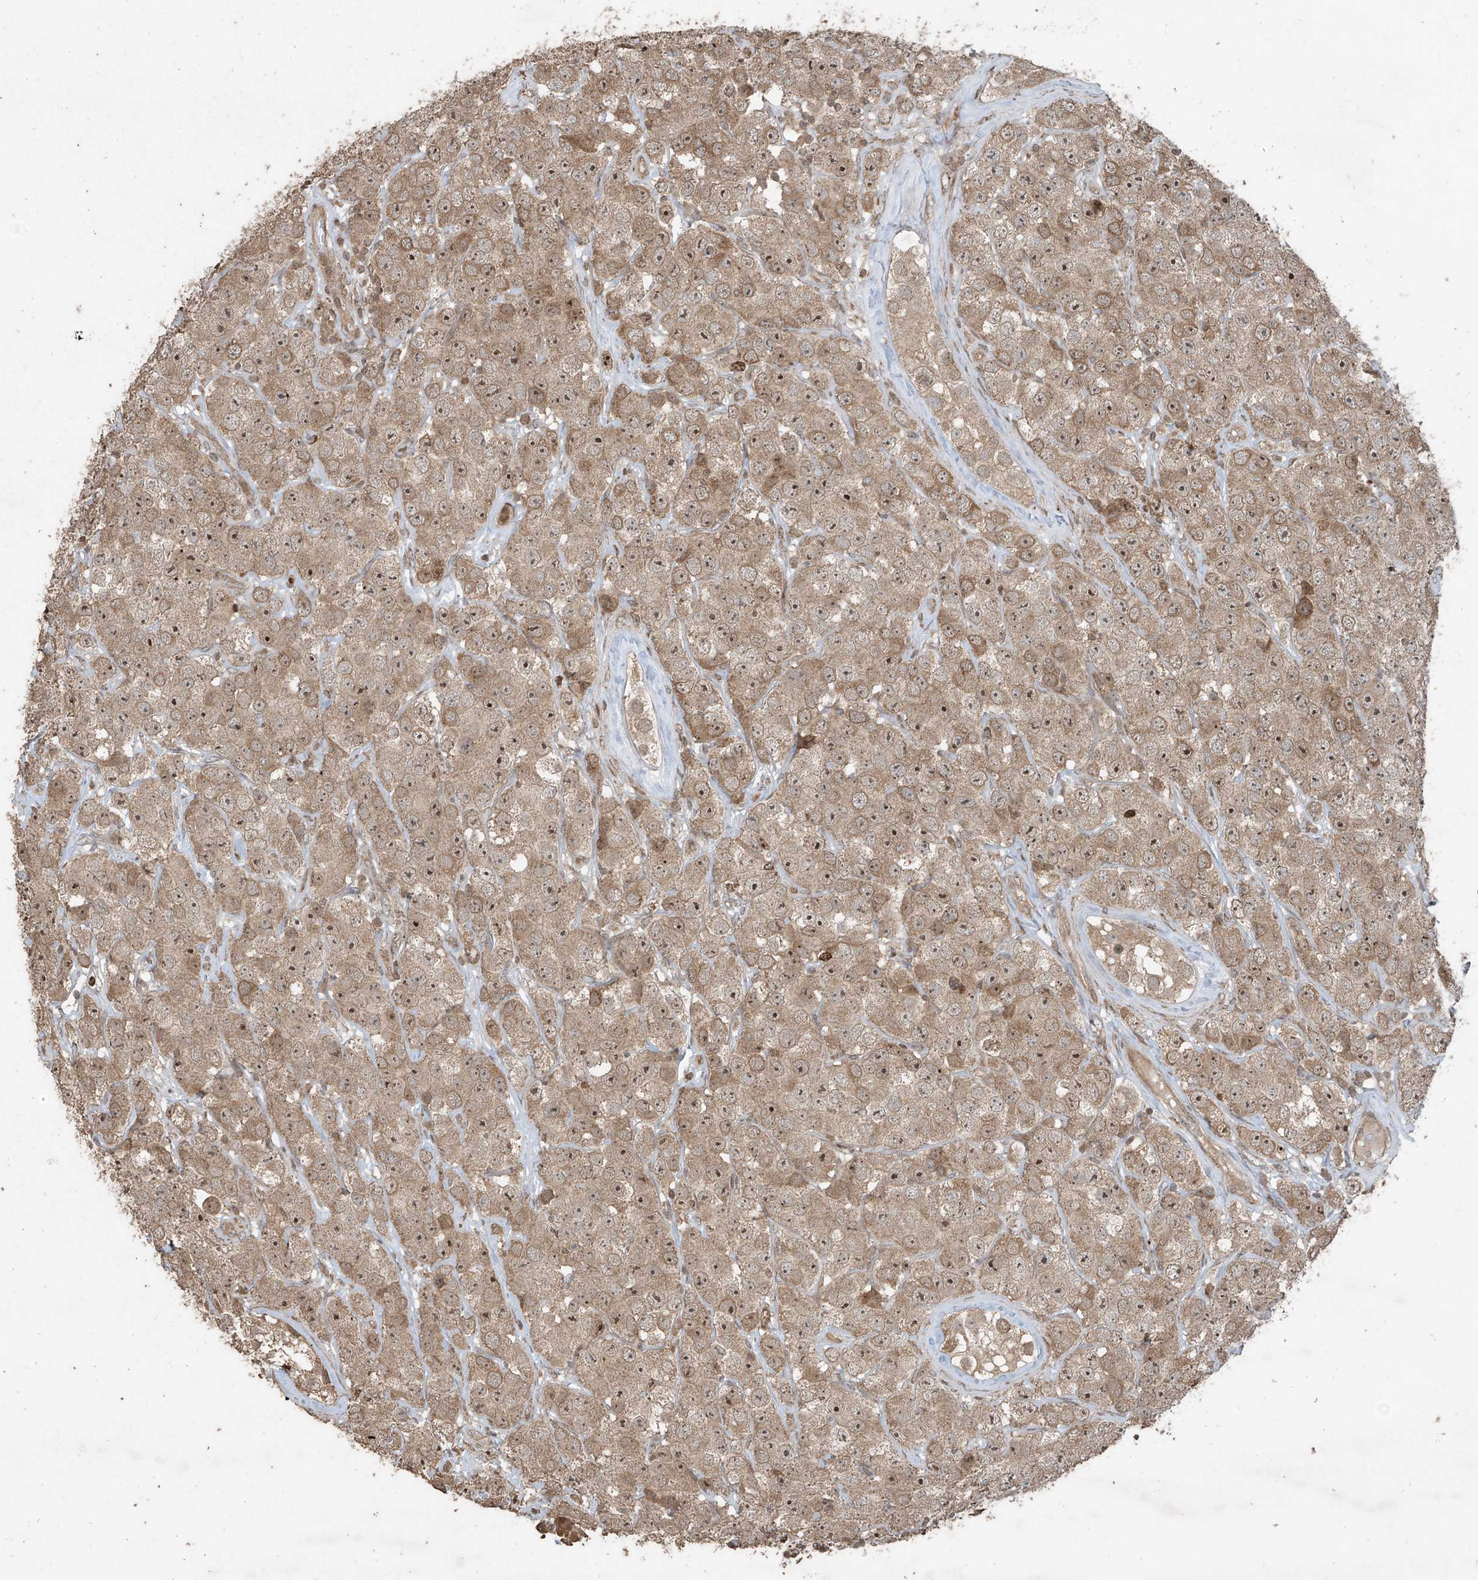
{"staining": {"intensity": "moderate", "quantity": ">75%", "location": "cytoplasmic/membranous,nuclear"}, "tissue": "testis cancer", "cell_type": "Tumor cells", "image_type": "cancer", "snomed": [{"axis": "morphology", "description": "Seminoma, NOS"}, {"axis": "topography", "description": "Testis"}], "caption": "Protein staining of testis cancer tissue demonstrates moderate cytoplasmic/membranous and nuclear positivity in approximately >75% of tumor cells.", "gene": "PGPEP1", "patient": {"sex": "male", "age": 28}}